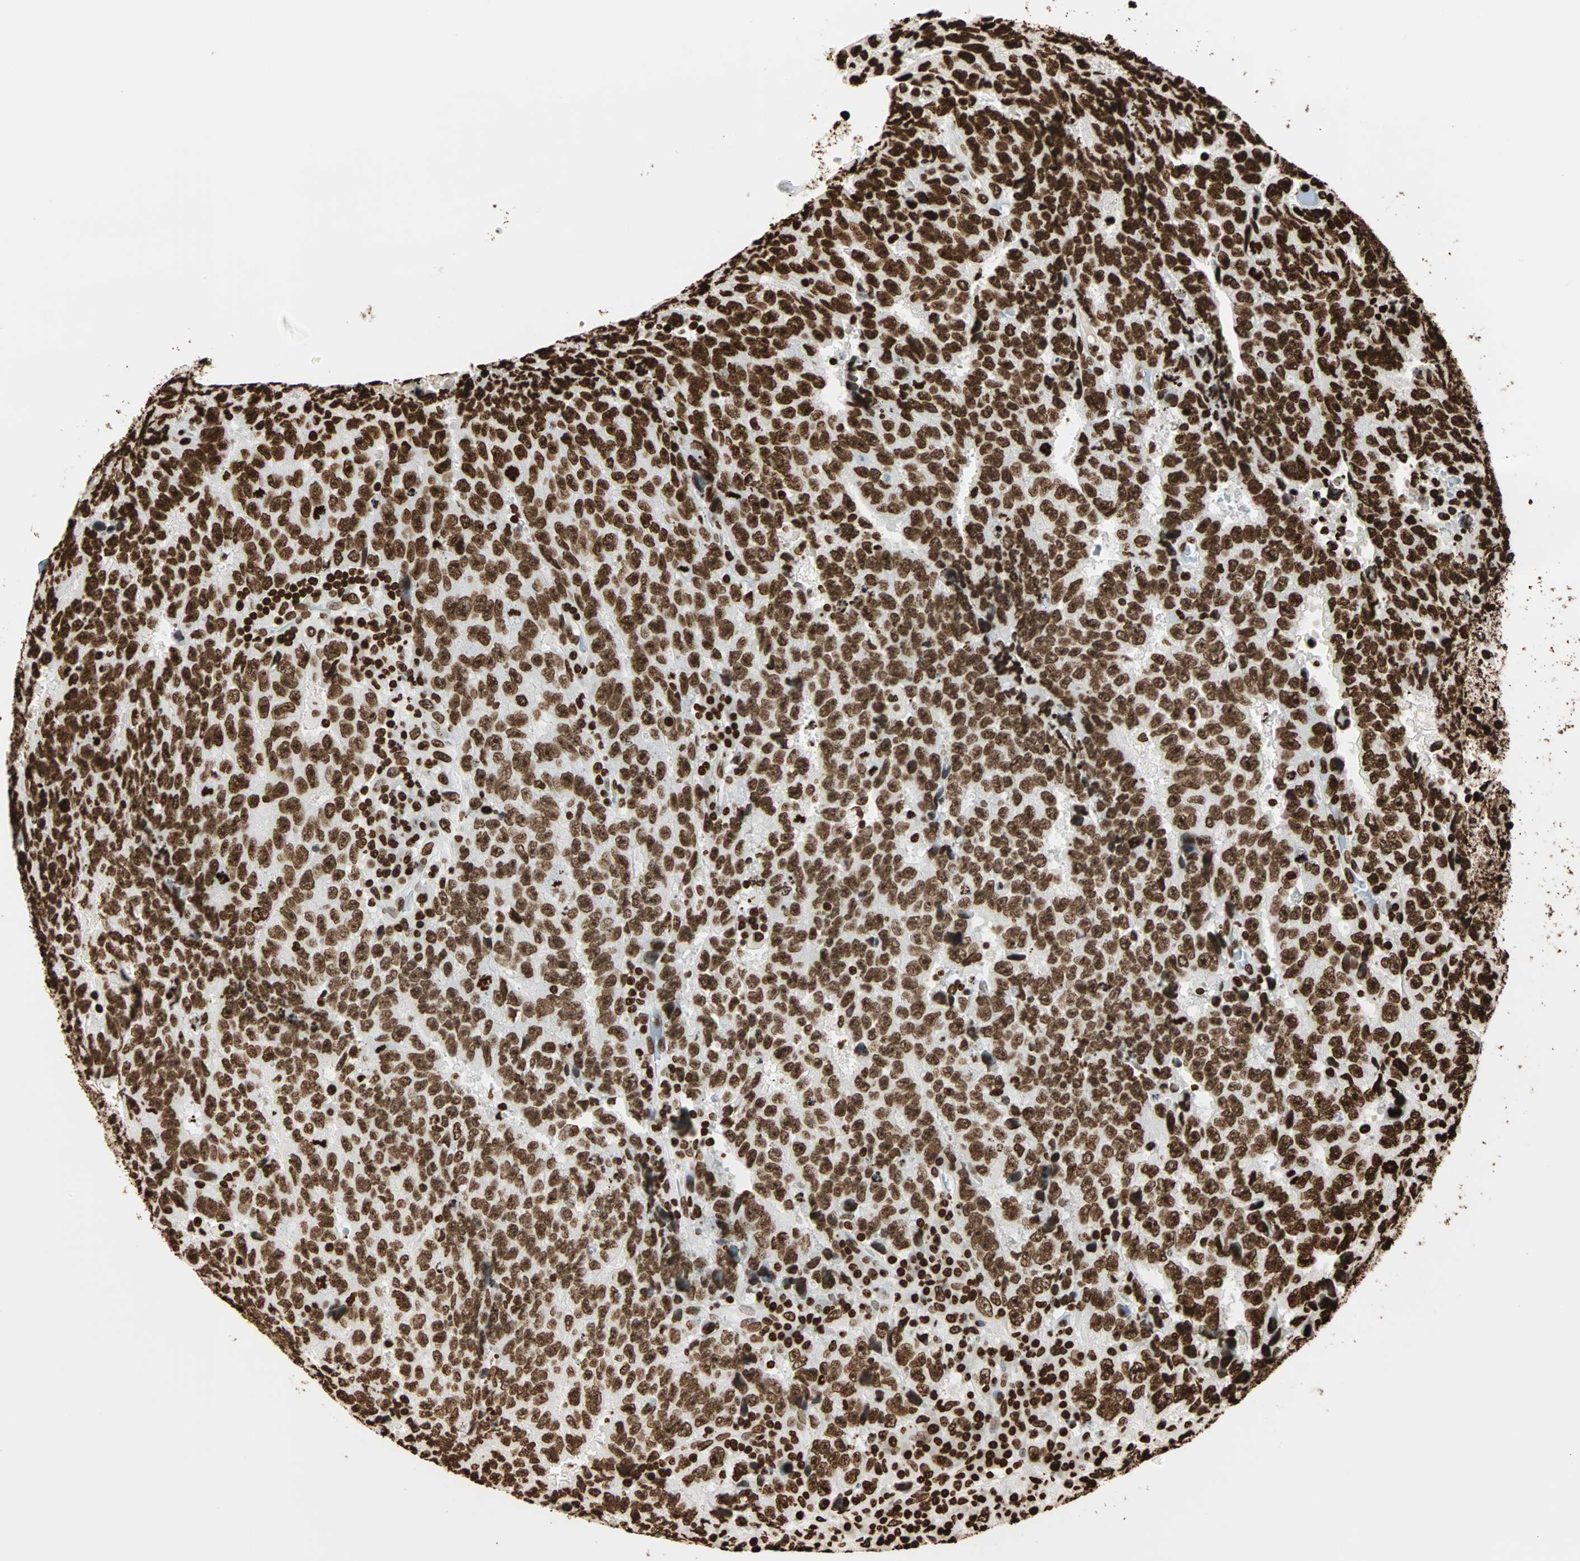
{"staining": {"intensity": "strong", "quantity": ">75%", "location": "nuclear"}, "tissue": "testis cancer", "cell_type": "Tumor cells", "image_type": "cancer", "snomed": [{"axis": "morphology", "description": "Necrosis, NOS"}, {"axis": "morphology", "description": "Carcinoma, Embryonal, NOS"}, {"axis": "topography", "description": "Testis"}], "caption": "Testis embryonal carcinoma tissue reveals strong nuclear positivity in approximately >75% of tumor cells, visualized by immunohistochemistry.", "gene": "GLI2", "patient": {"sex": "male", "age": 19}}